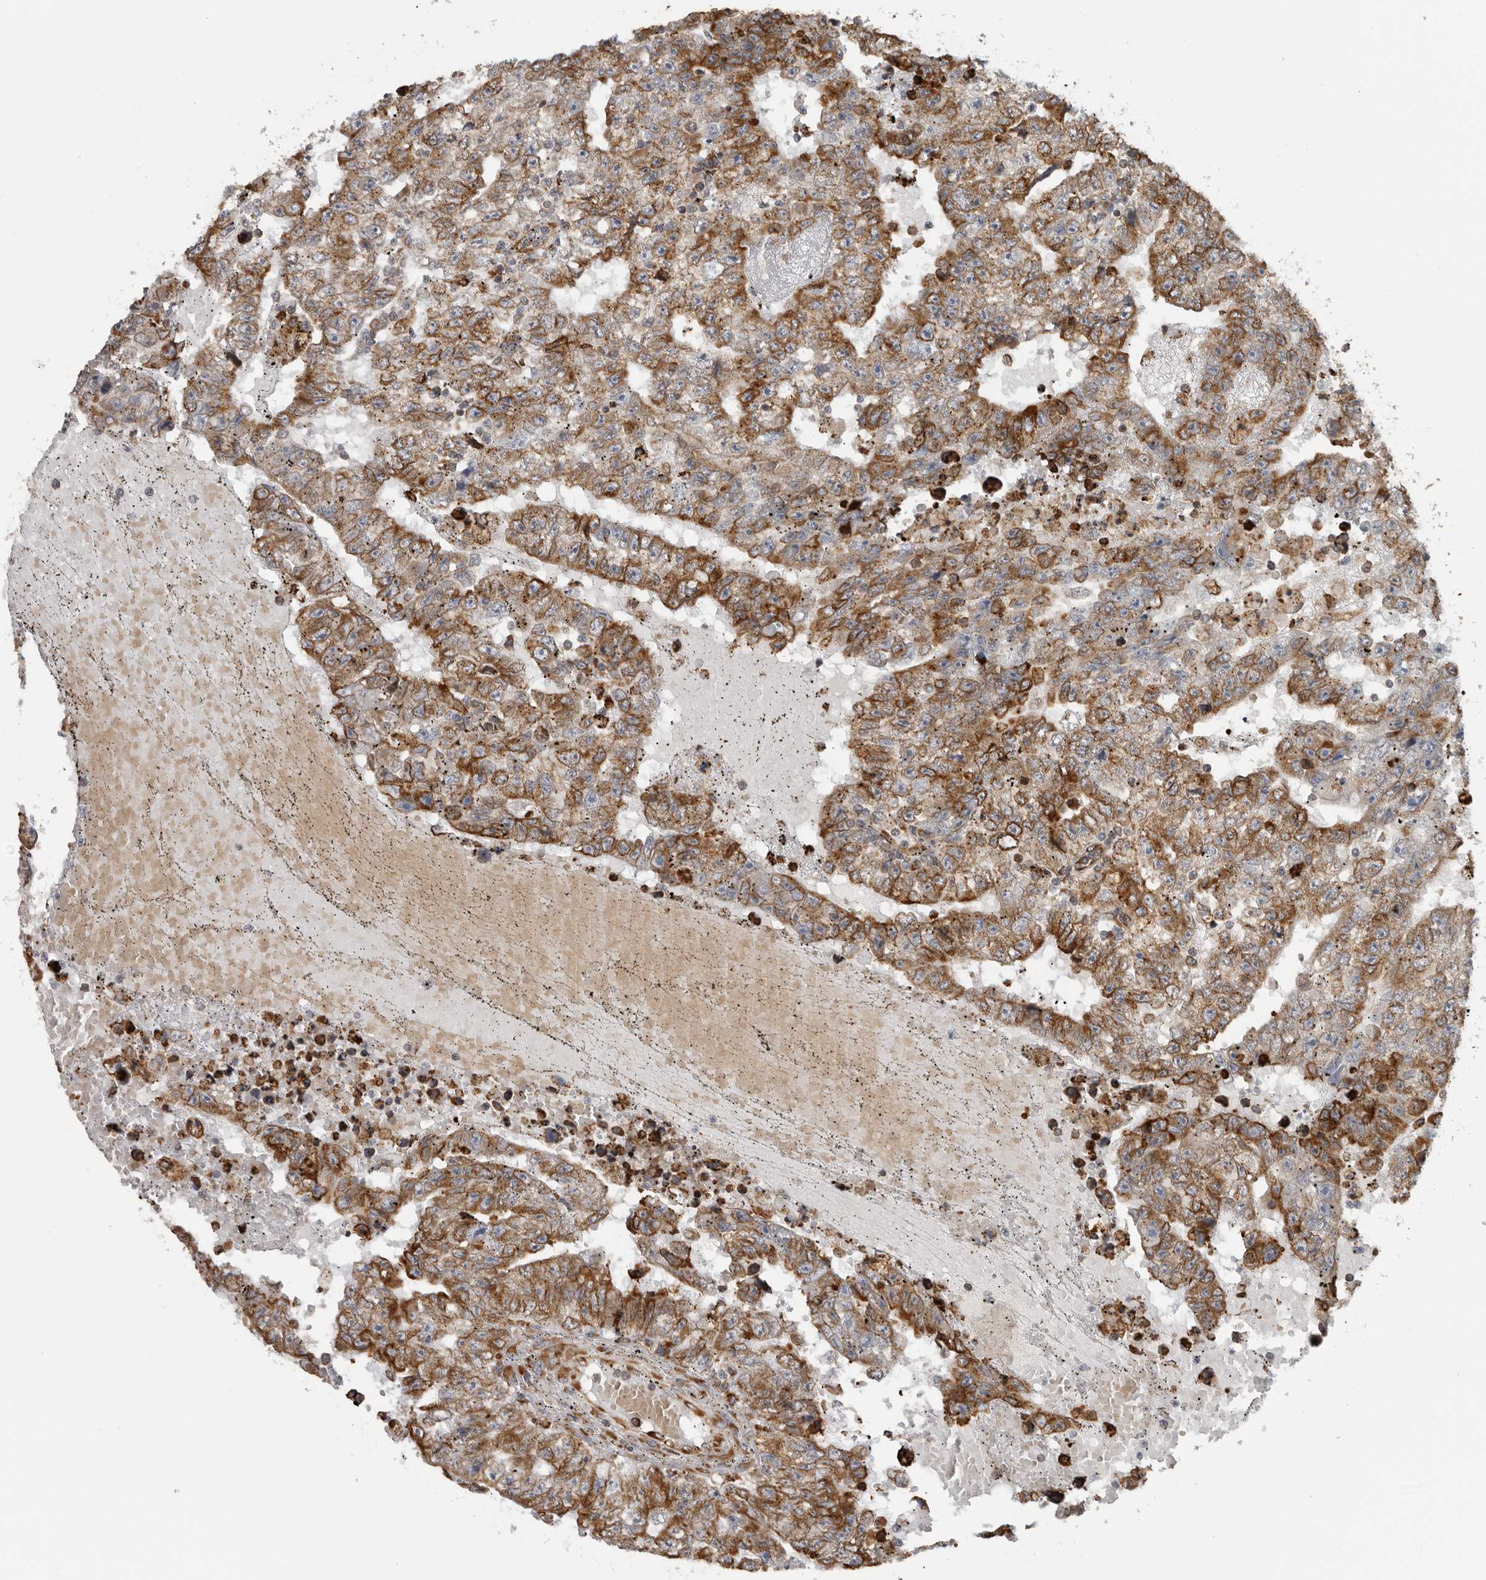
{"staining": {"intensity": "moderate", "quantity": ">75%", "location": "cytoplasmic/membranous"}, "tissue": "testis cancer", "cell_type": "Tumor cells", "image_type": "cancer", "snomed": [{"axis": "morphology", "description": "Carcinoma, Embryonal, NOS"}, {"axis": "topography", "description": "Testis"}], "caption": "Embryonal carcinoma (testis) tissue demonstrates moderate cytoplasmic/membranous expression in approximately >75% of tumor cells", "gene": "ALPK2", "patient": {"sex": "male", "age": 25}}